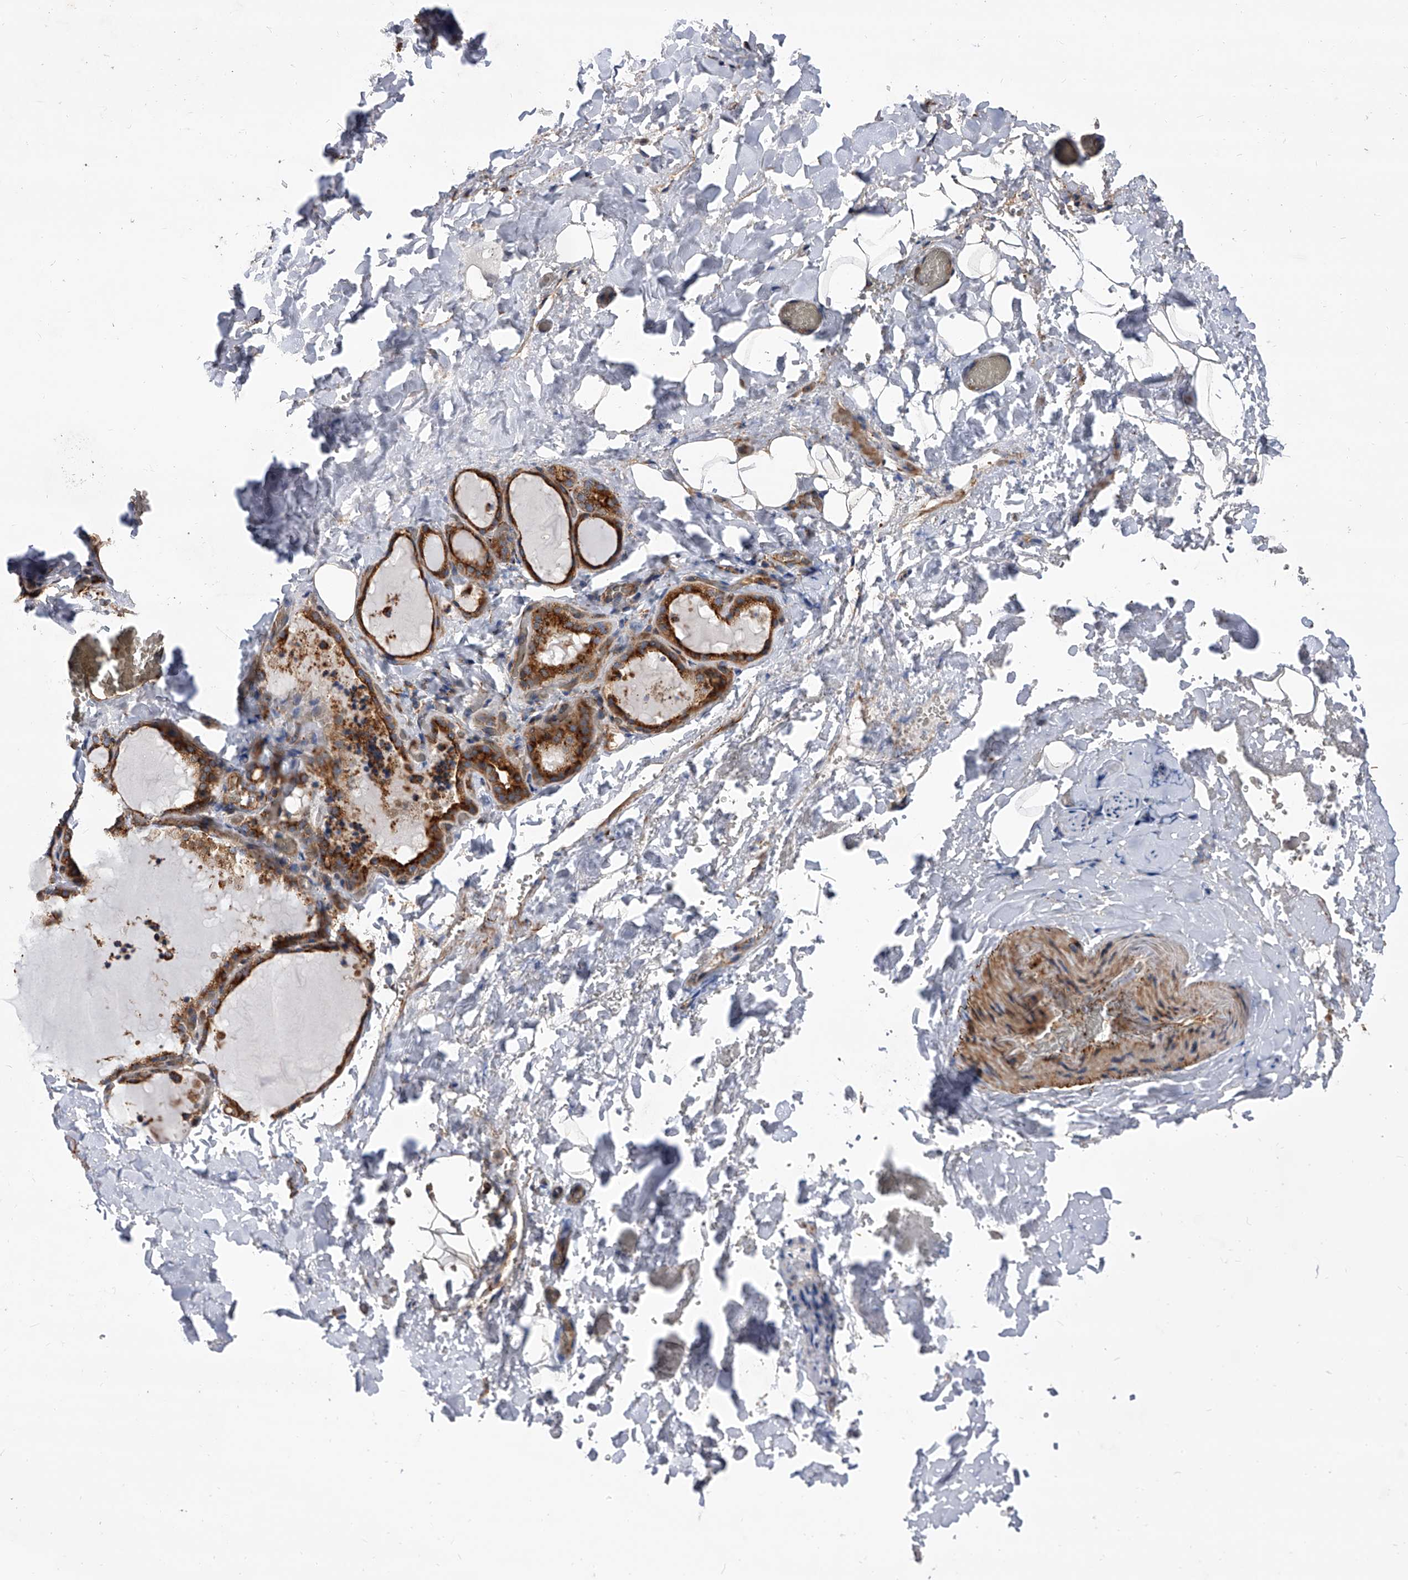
{"staining": {"intensity": "strong", "quantity": ">75%", "location": "cytoplasmic/membranous"}, "tissue": "thyroid gland", "cell_type": "Glandular cells", "image_type": "normal", "snomed": [{"axis": "morphology", "description": "Normal tissue, NOS"}, {"axis": "topography", "description": "Thyroid gland"}], "caption": "A histopathology image of human thyroid gland stained for a protein reveals strong cytoplasmic/membranous brown staining in glandular cells. (IHC, brightfield microscopy, high magnification).", "gene": "PISD", "patient": {"sex": "female", "age": 22}}